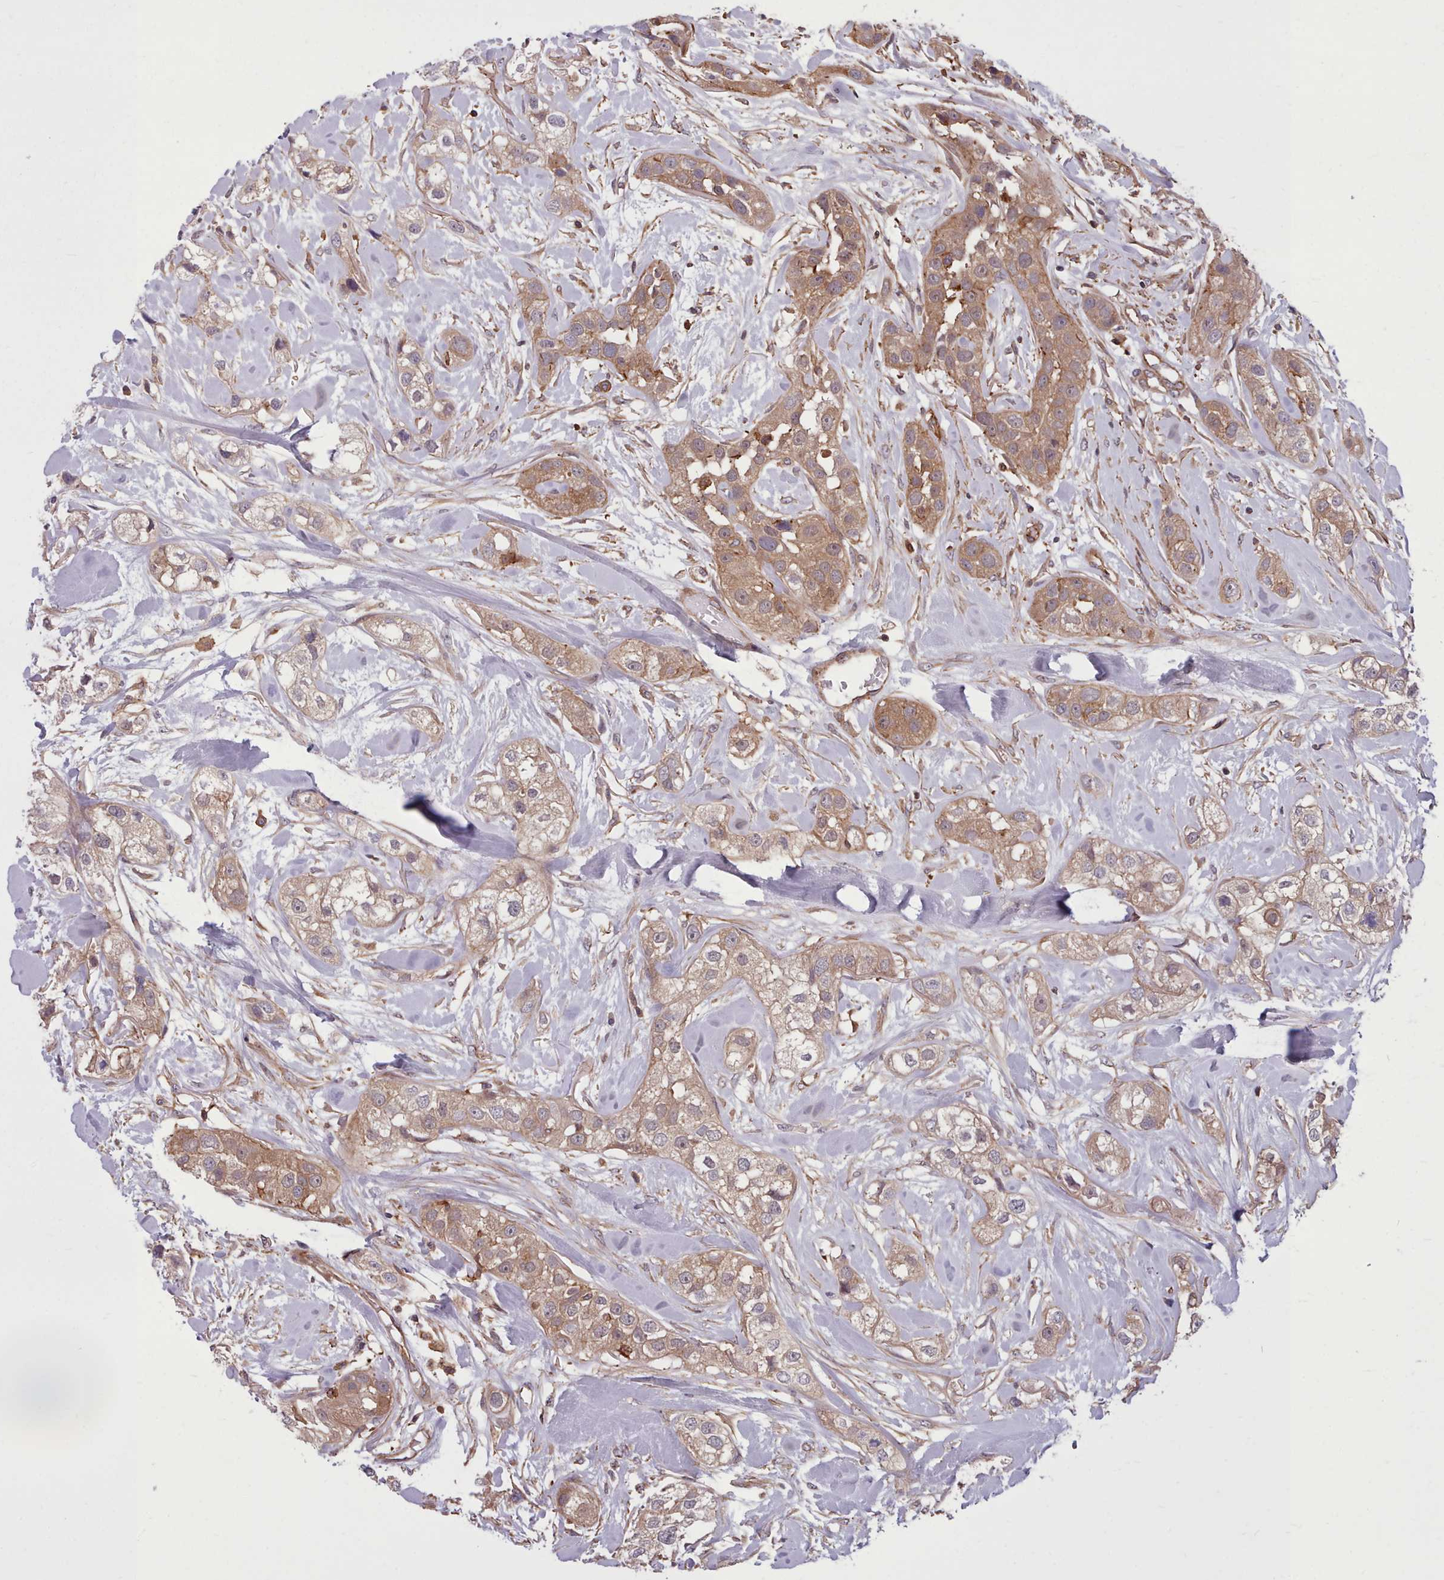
{"staining": {"intensity": "moderate", "quantity": ">75%", "location": "cytoplasmic/membranous"}, "tissue": "head and neck cancer", "cell_type": "Tumor cells", "image_type": "cancer", "snomed": [{"axis": "morphology", "description": "Normal tissue, NOS"}, {"axis": "morphology", "description": "Squamous cell carcinoma, NOS"}, {"axis": "topography", "description": "Skeletal muscle"}, {"axis": "topography", "description": "Head-Neck"}], "caption": "Immunohistochemical staining of head and neck squamous cell carcinoma exhibits medium levels of moderate cytoplasmic/membranous protein positivity in about >75% of tumor cells. (Stains: DAB (3,3'-diaminobenzidine) in brown, nuclei in blue, Microscopy: brightfield microscopy at high magnification).", "gene": "STUB1", "patient": {"sex": "male", "age": 51}}